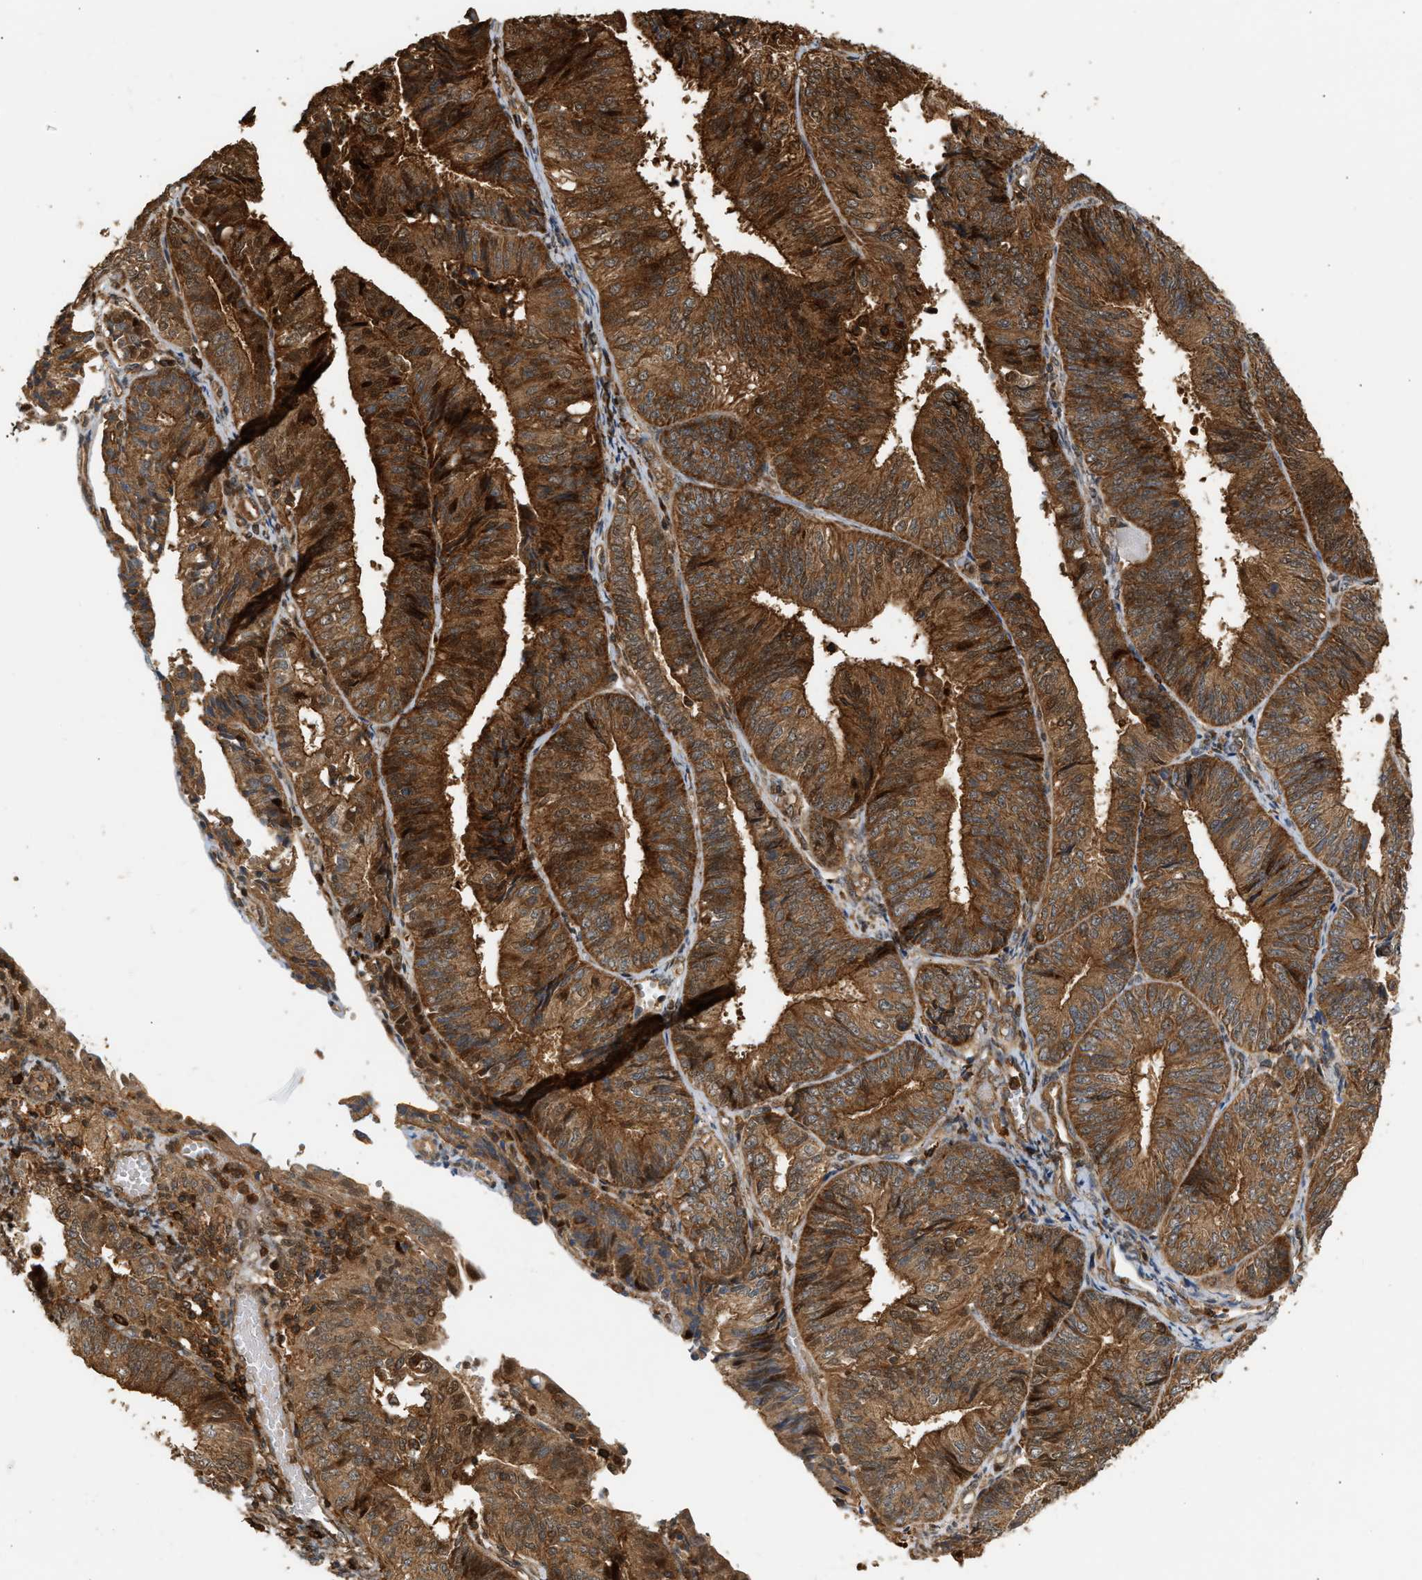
{"staining": {"intensity": "strong", "quantity": ">75%", "location": "cytoplasmic/membranous"}, "tissue": "endometrial cancer", "cell_type": "Tumor cells", "image_type": "cancer", "snomed": [{"axis": "morphology", "description": "Adenocarcinoma, NOS"}, {"axis": "topography", "description": "Endometrium"}], "caption": "Tumor cells exhibit high levels of strong cytoplasmic/membranous positivity in approximately >75% of cells in human adenocarcinoma (endometrial).", "gene": "GOPC", "patient": {"sex": "female", "age": 58}}